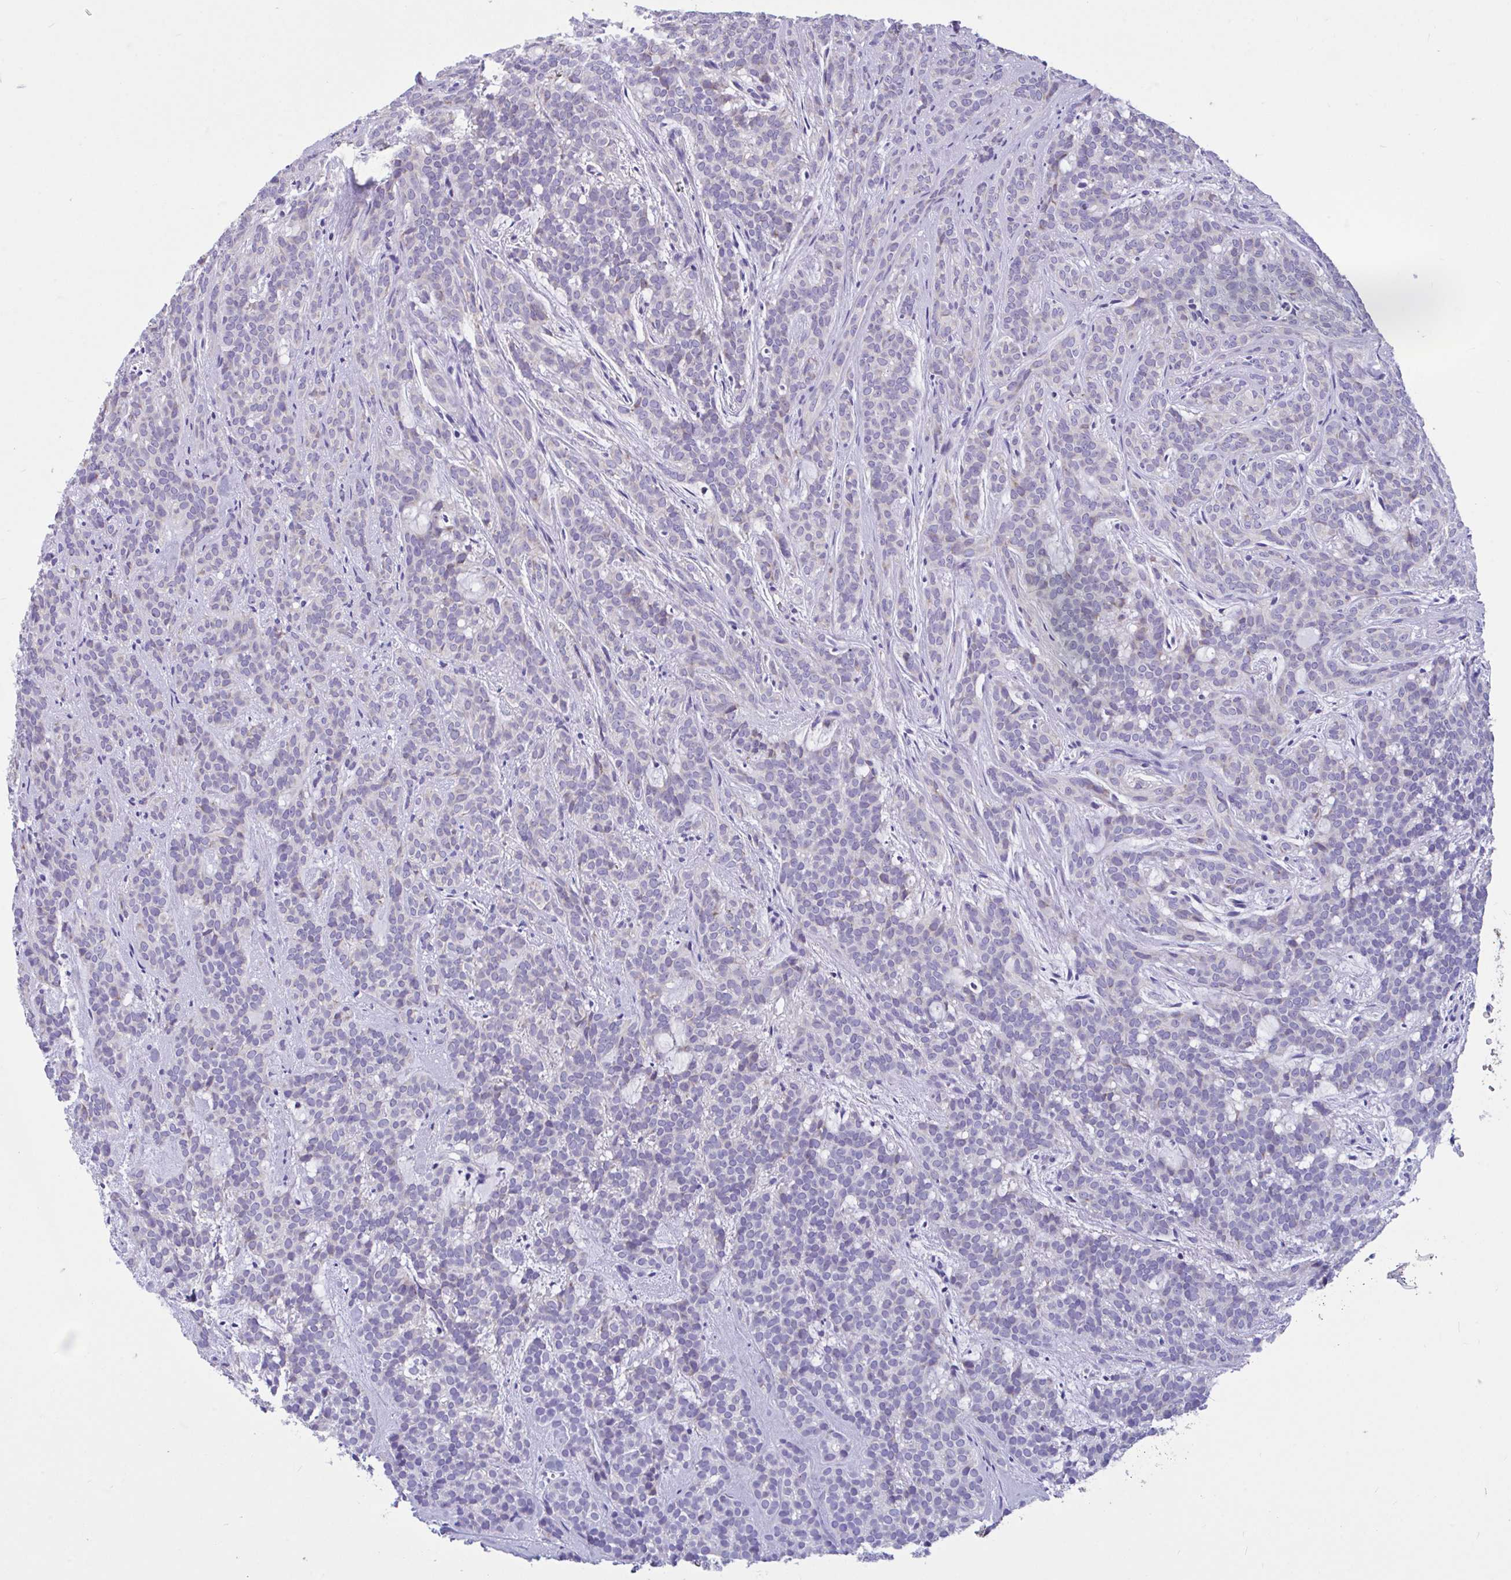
{"staining": {"intensity": "negative", "quantity": "none", "location": "none"}, "tissue": "head and neck cancer", "cell_type": "Tumor cells", "image_type": "cancer", "snomed": [{"axis": "morphology", "description": "Normal tissue, NOS"}, {"axis": "morphology", "description": "Adenocarcinoma, NOS"}, {"axis": "topography", "description": "Oral tissue"}, {"axis": "topography", "description": "Head-Neck"}], "caption": "A photomicrograph of adenocarcinoma (head and neck) stained for a protein shows no brown staining in tumor cells.", "gene": "OR13A1", "patient": {"sex": "female", "age": 57}}